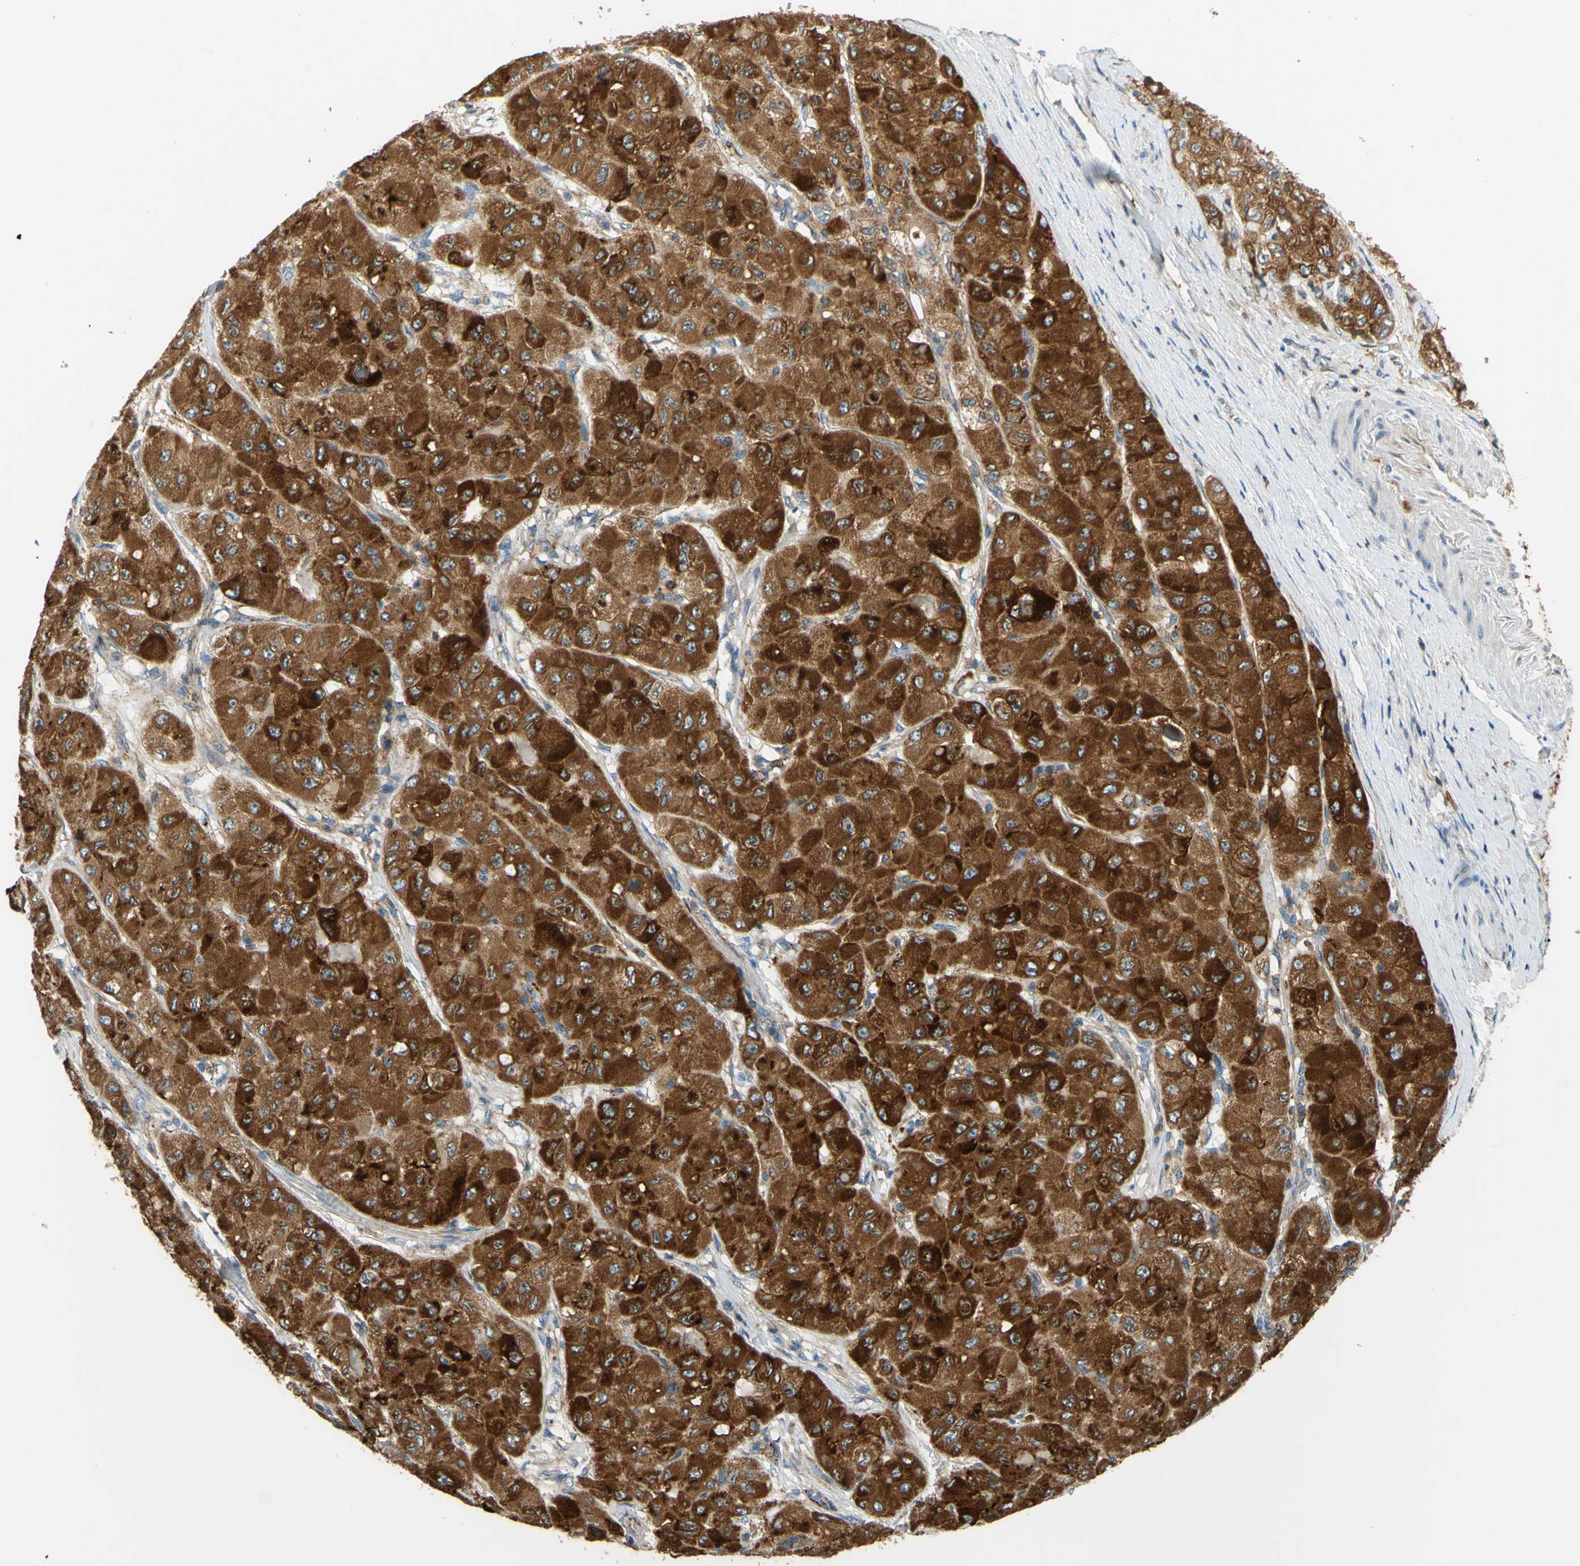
{"staining": {"intensity": "strong", "quantity": ">75%", "location": "cytoplasmic/membranous"}, "tissue": "liver cancer", "cell_type": "Tumor cells", "image_type": "cancer", "snomed": [{"axis": "morphology", "description": "Carcinoma, Hepatocellular, NOS"}, {"axis": "topography", "description": "Liver"}], "caption": "Tumor cells reveal high levels of strong cytoplasmic/membranous expression in about >75% of cells in human hepatocellular carcinoma (liver).", "gene": "POR", "patient": {"sex": "male", "age": 80}}